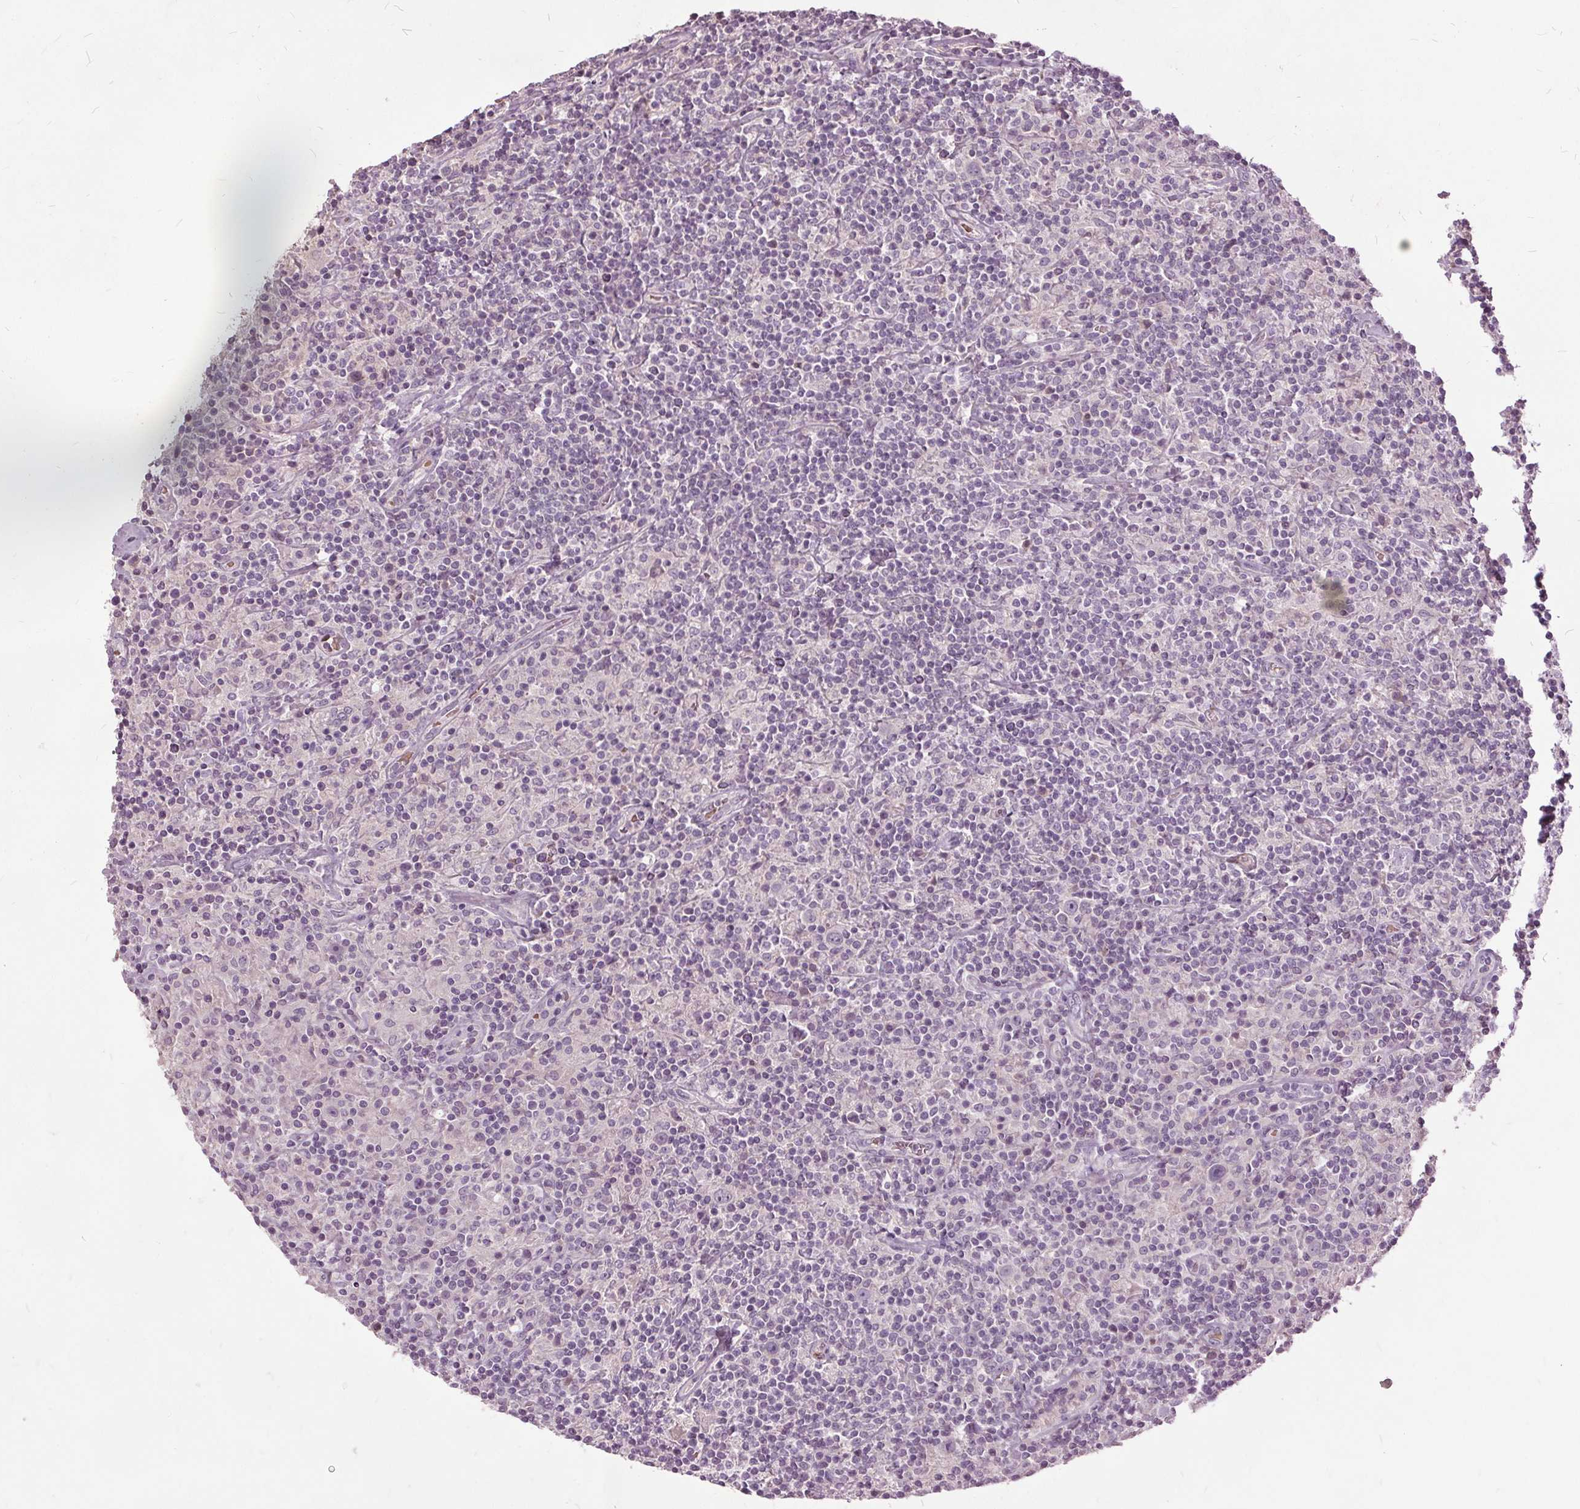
{"staining": {"intensity": "negative", "quantity": "none", "location": "none"}, "tissue": "lymphoma", "cell_type": "Tumor cells", "image_type": "cancer", "snomed": [{"axis": "morphology", "description": "Hodgkin's disease, NOS"}, {"axis": "topography", "description": "Lymph node"}], "caption": "Immunohistochemistry (IHC) of lymphoma reveals no positivity in tumor cells.", "gene": "PDGFD", "patient": {"sex": "male", "age": 70}}